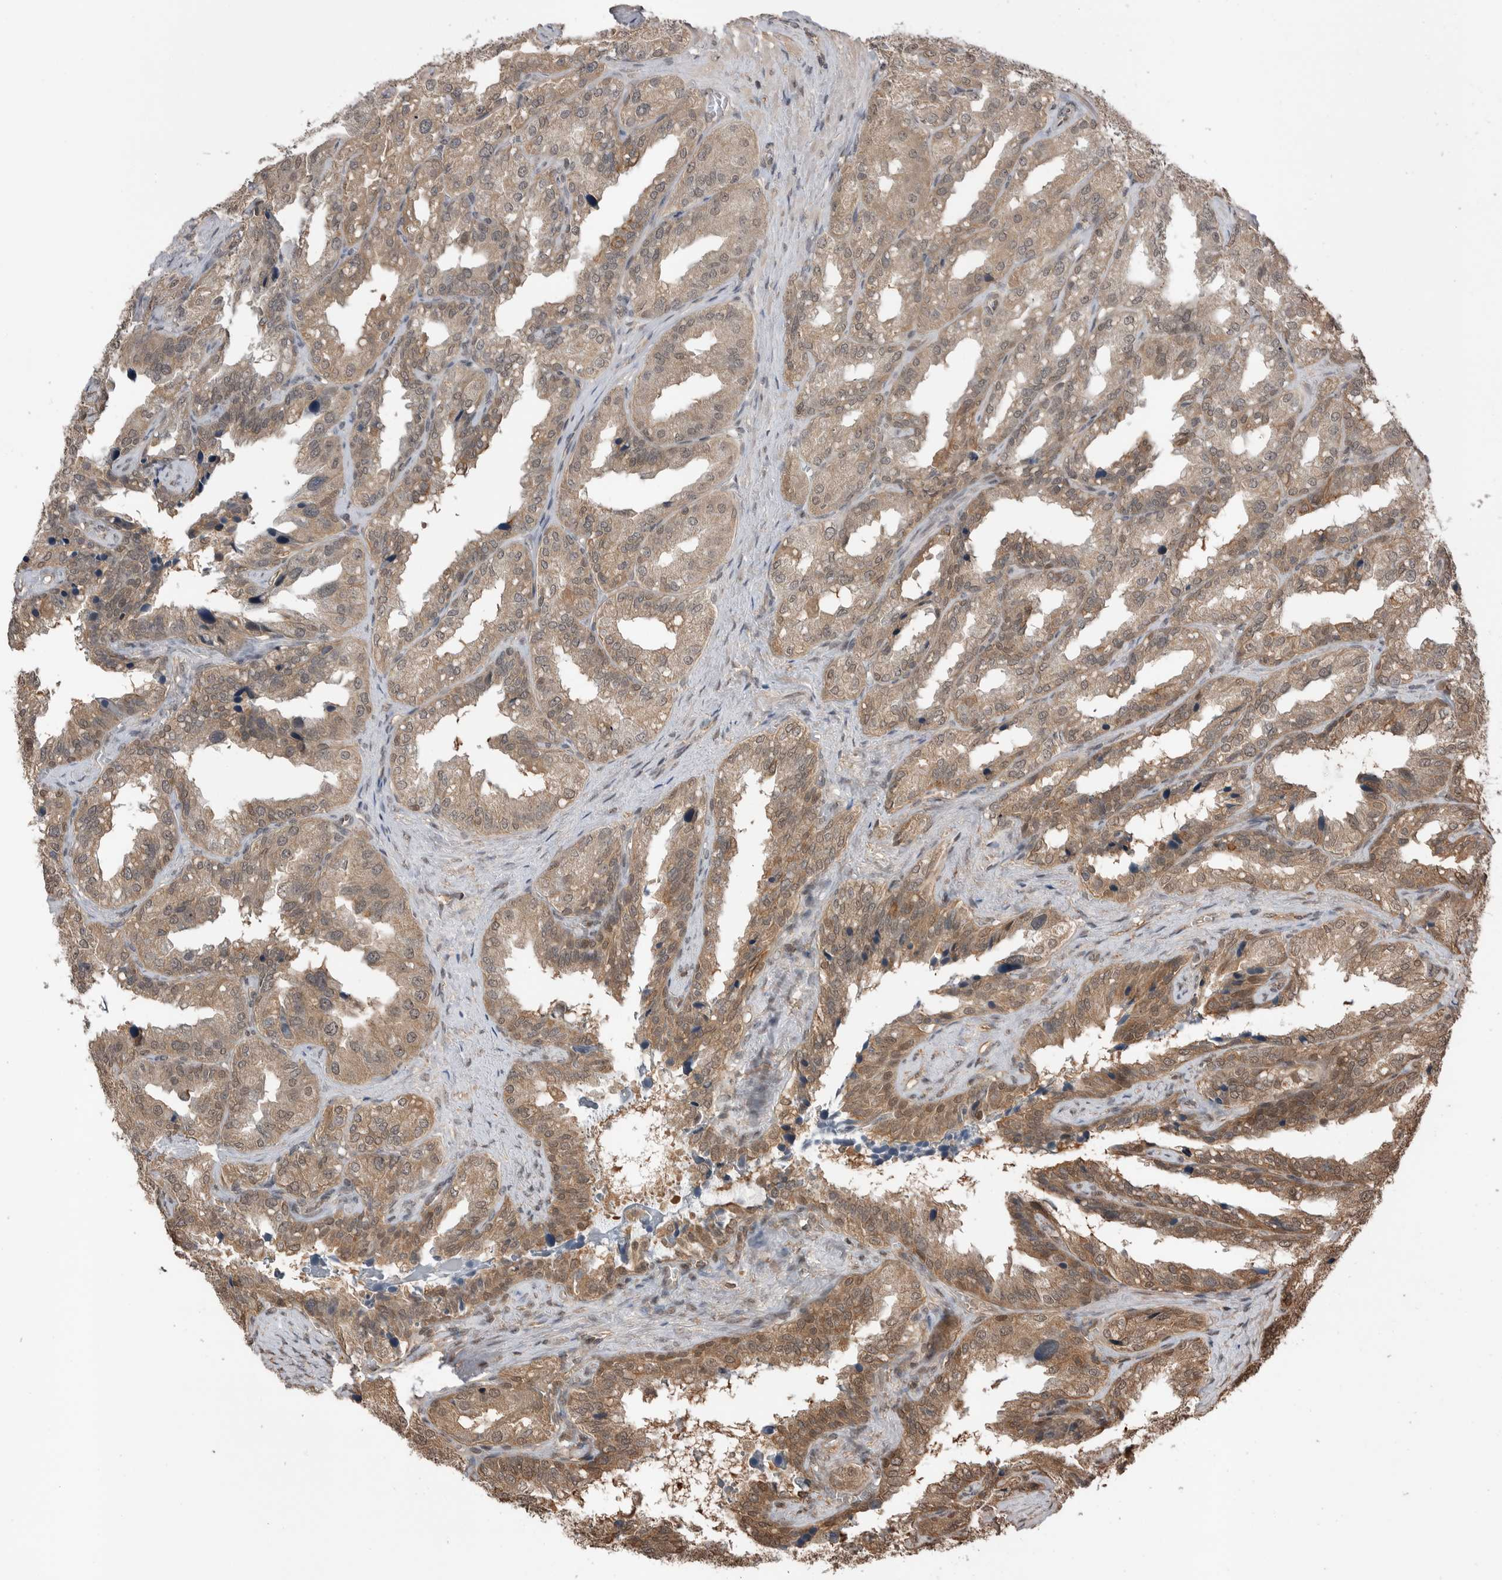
{"staining": {"intensity": "moderate", "quantity": ">75%", "location": "cytoplasmic/membranous"}, "tissue": "seminal vesicle", "cell_type": "Glandular cells", "image_type": "normal", "snomed": [{"axis": "morphology", "description": "Normal tissue, NOS"}, {"axis": "topography", "description": "Prostate"}, {"axis": "topography", "description": "Seminal veicle"}], "caption": "IHC photomicrograph of normal seminal vesicle: human seminal vesicle stained using IHC shows medium levels of moderate protein expression localized specifically in the cytoplasmic/membranous of glandular cells, appearing as a cytoplasmic/membranous brown color.", "gene": "PEAK1", "patient": {"sex": "male", "age": 51}}